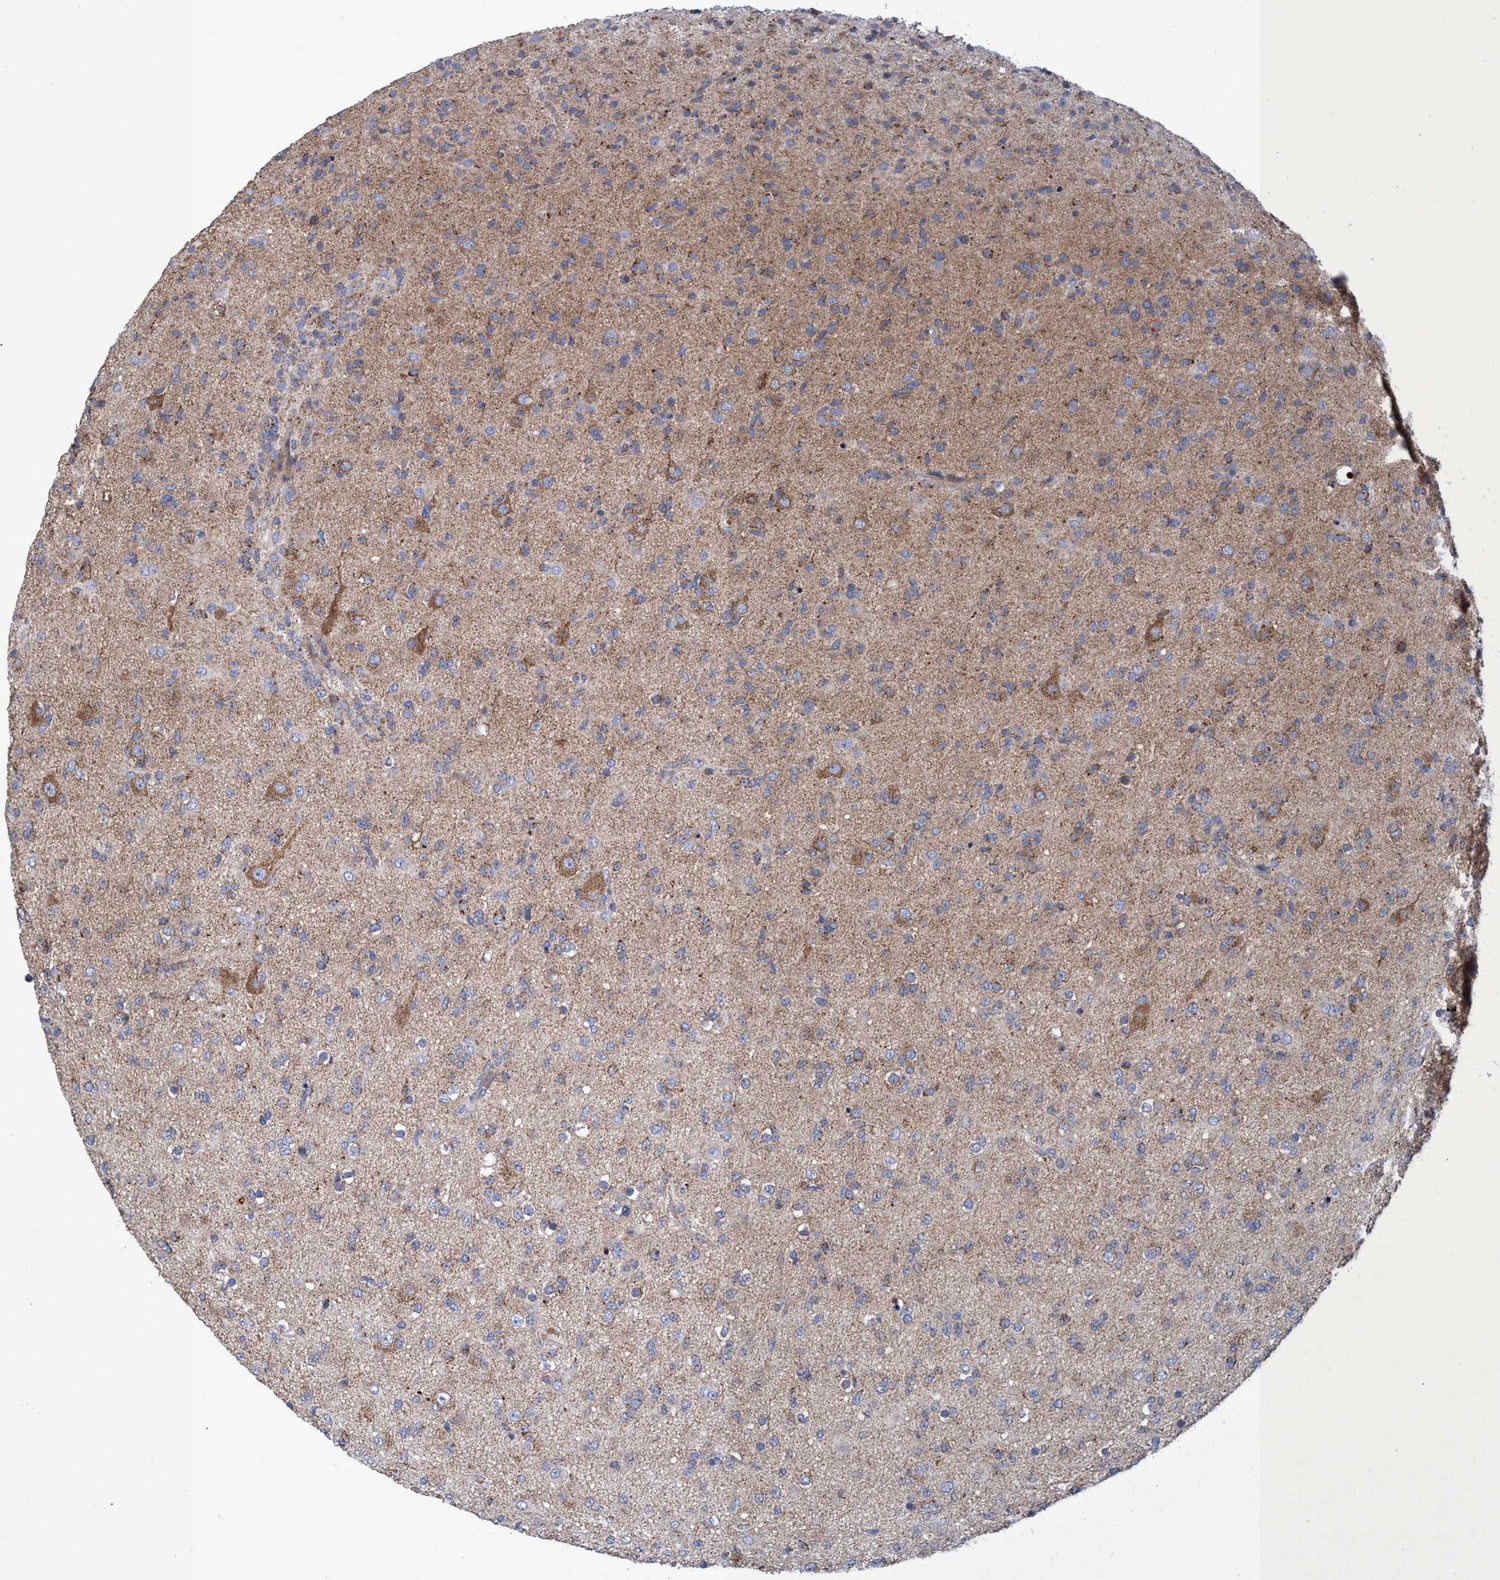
{"staining": {"intensity": "negative", "quantity": "none", "location": "none"}, "tissue": "glioma", "cell_type": "Tumor cells", "image_type": "cancer", "snomed": [{"axis": "morphology", "description": "Glioma, malignant, Low grade"}, {"axis": "topography", "description": "Brain"}], "caption": "Image shows no protein staining in tumor cells of glioma tissue.", "gene": "NAT16", "patient": {"sex": "male", "age": 65}}